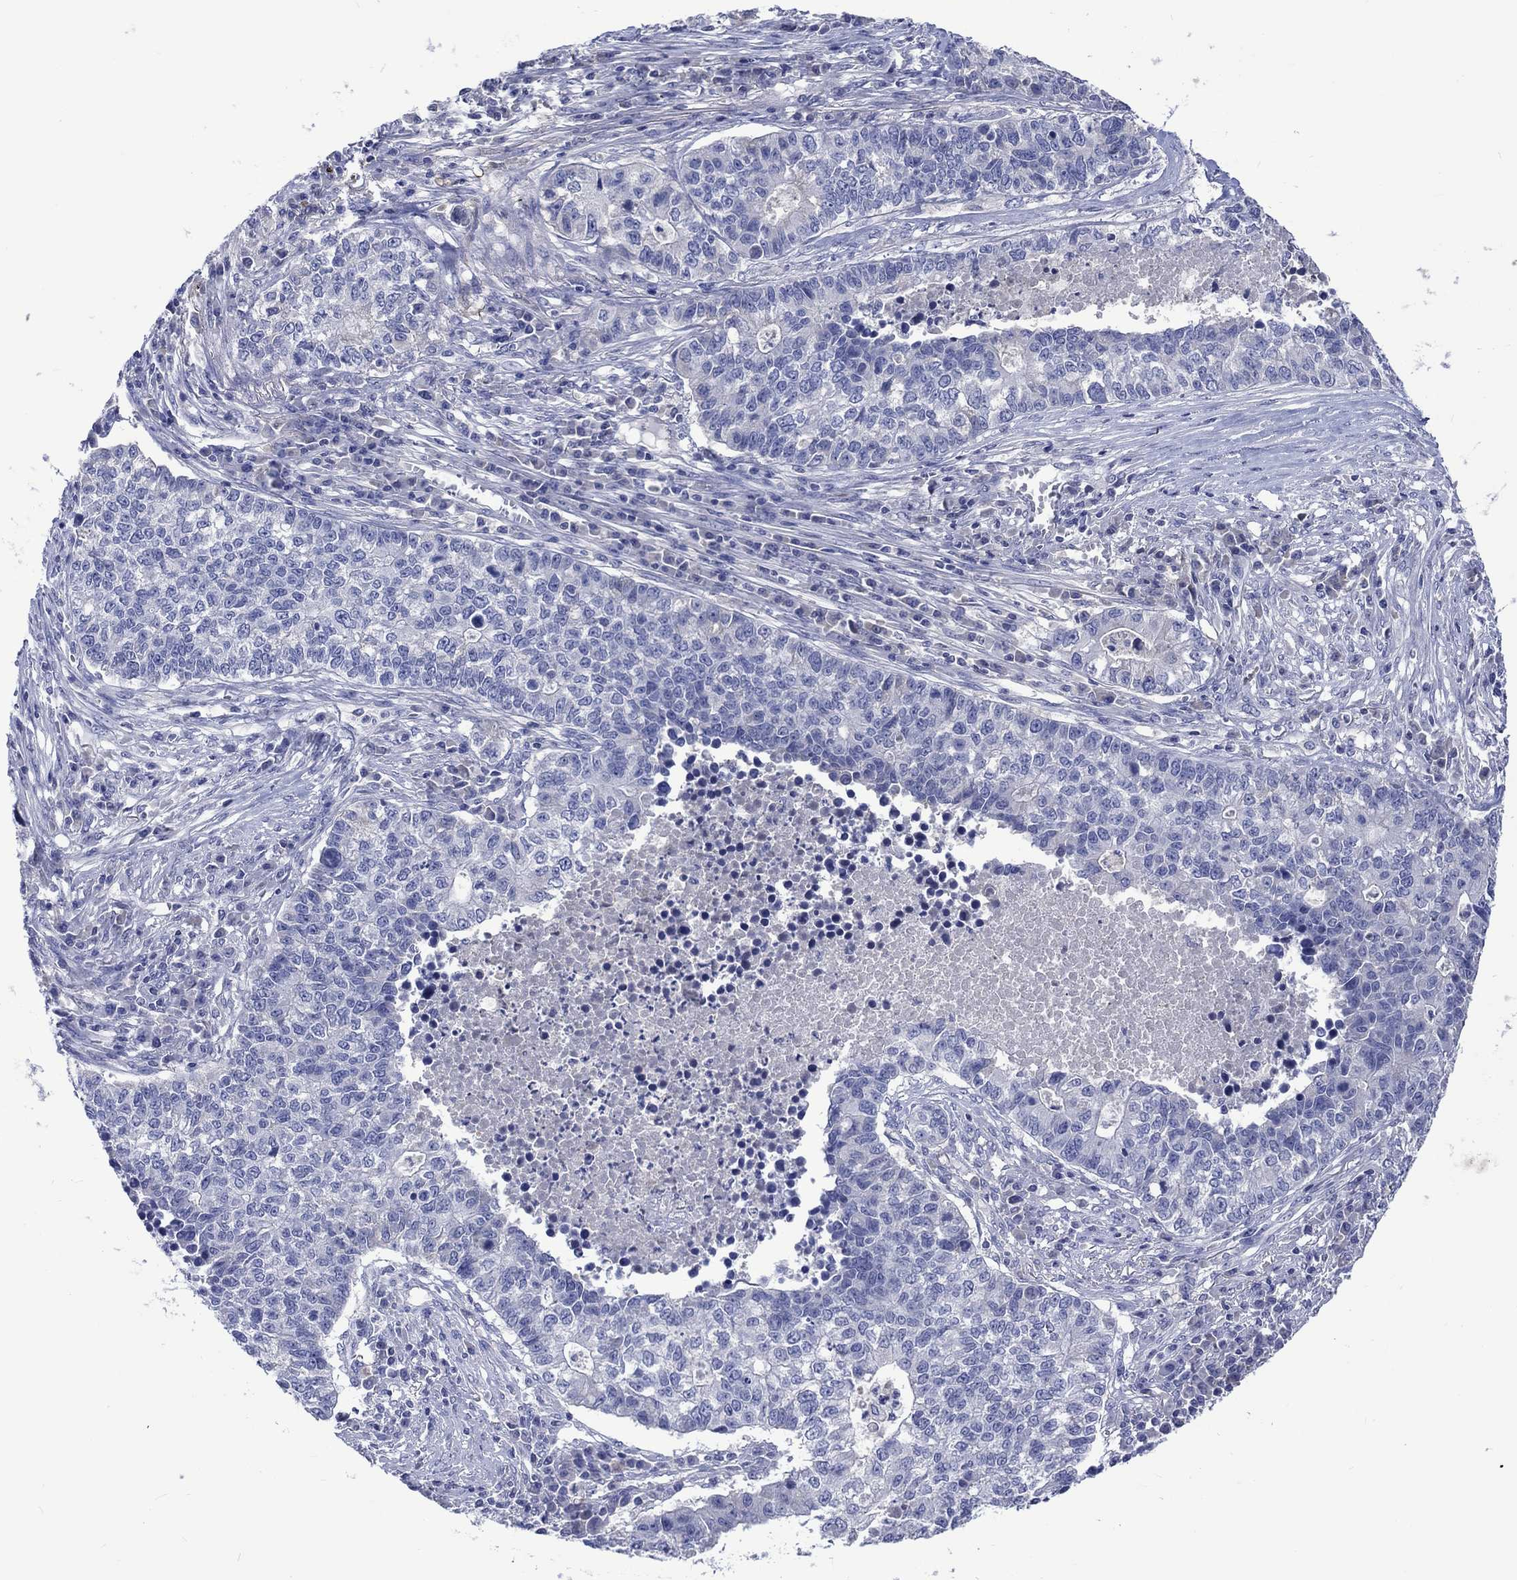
{"staining": {"intensity": "negative", "quantity": "none", "location": "none"}, "tissue": "lung cancer", "cell_type": "Tumor cells", "image_type": "cancer", "snomed": [{"axis": "morphology", "description": "Adenocarcinoma, NOS"}, {"axis": "topography", "description": "Lung"}], "caption": "DAB immunohistochemical staining of lung cancer shows no significant expression in tumor cells.", "gene": "TOMM20L", "patient": {"sex": "male", "age": 57}}